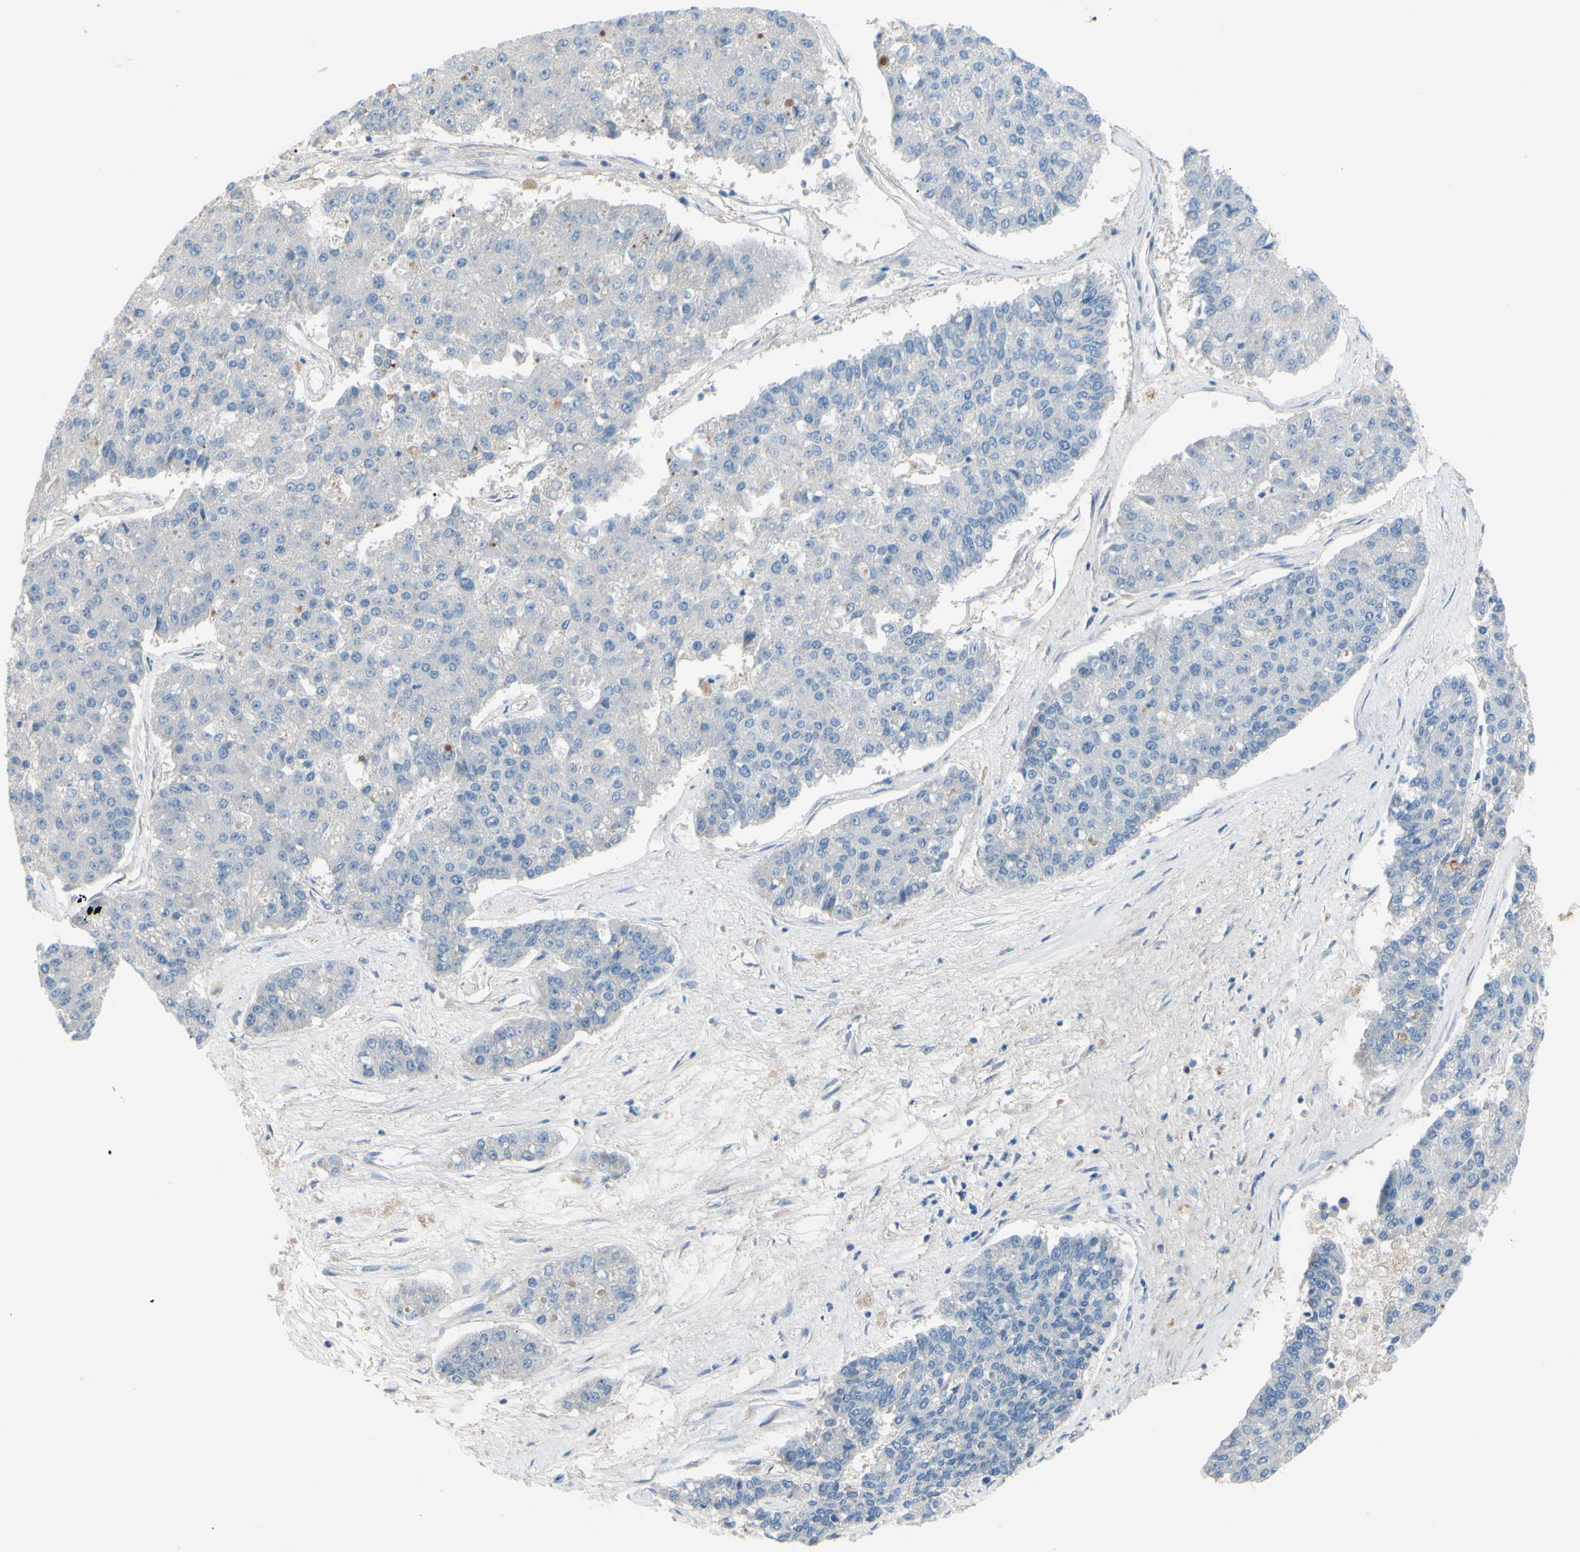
{"staining": {"intensity": "negative", "quantity": "none", "location": "none"}, "tissue": "pancreatic cancer", "cell_type": "Tumor cells", "image_type": "cancer", "snomed": [{"axis": "morphology", "description": "Adenocarcinoma, NOS"}, {"axis": "topography", "description": "Pancreas"}], "caption": "DAB (3,3'-diaminobenzidine) immunohistochemical staining of human pancreatic adenocarcinoma demonstrates no significant expression in tumor cells.", "gene": "TMEM59L", "patient": {"sex": "male", "age": 50}}